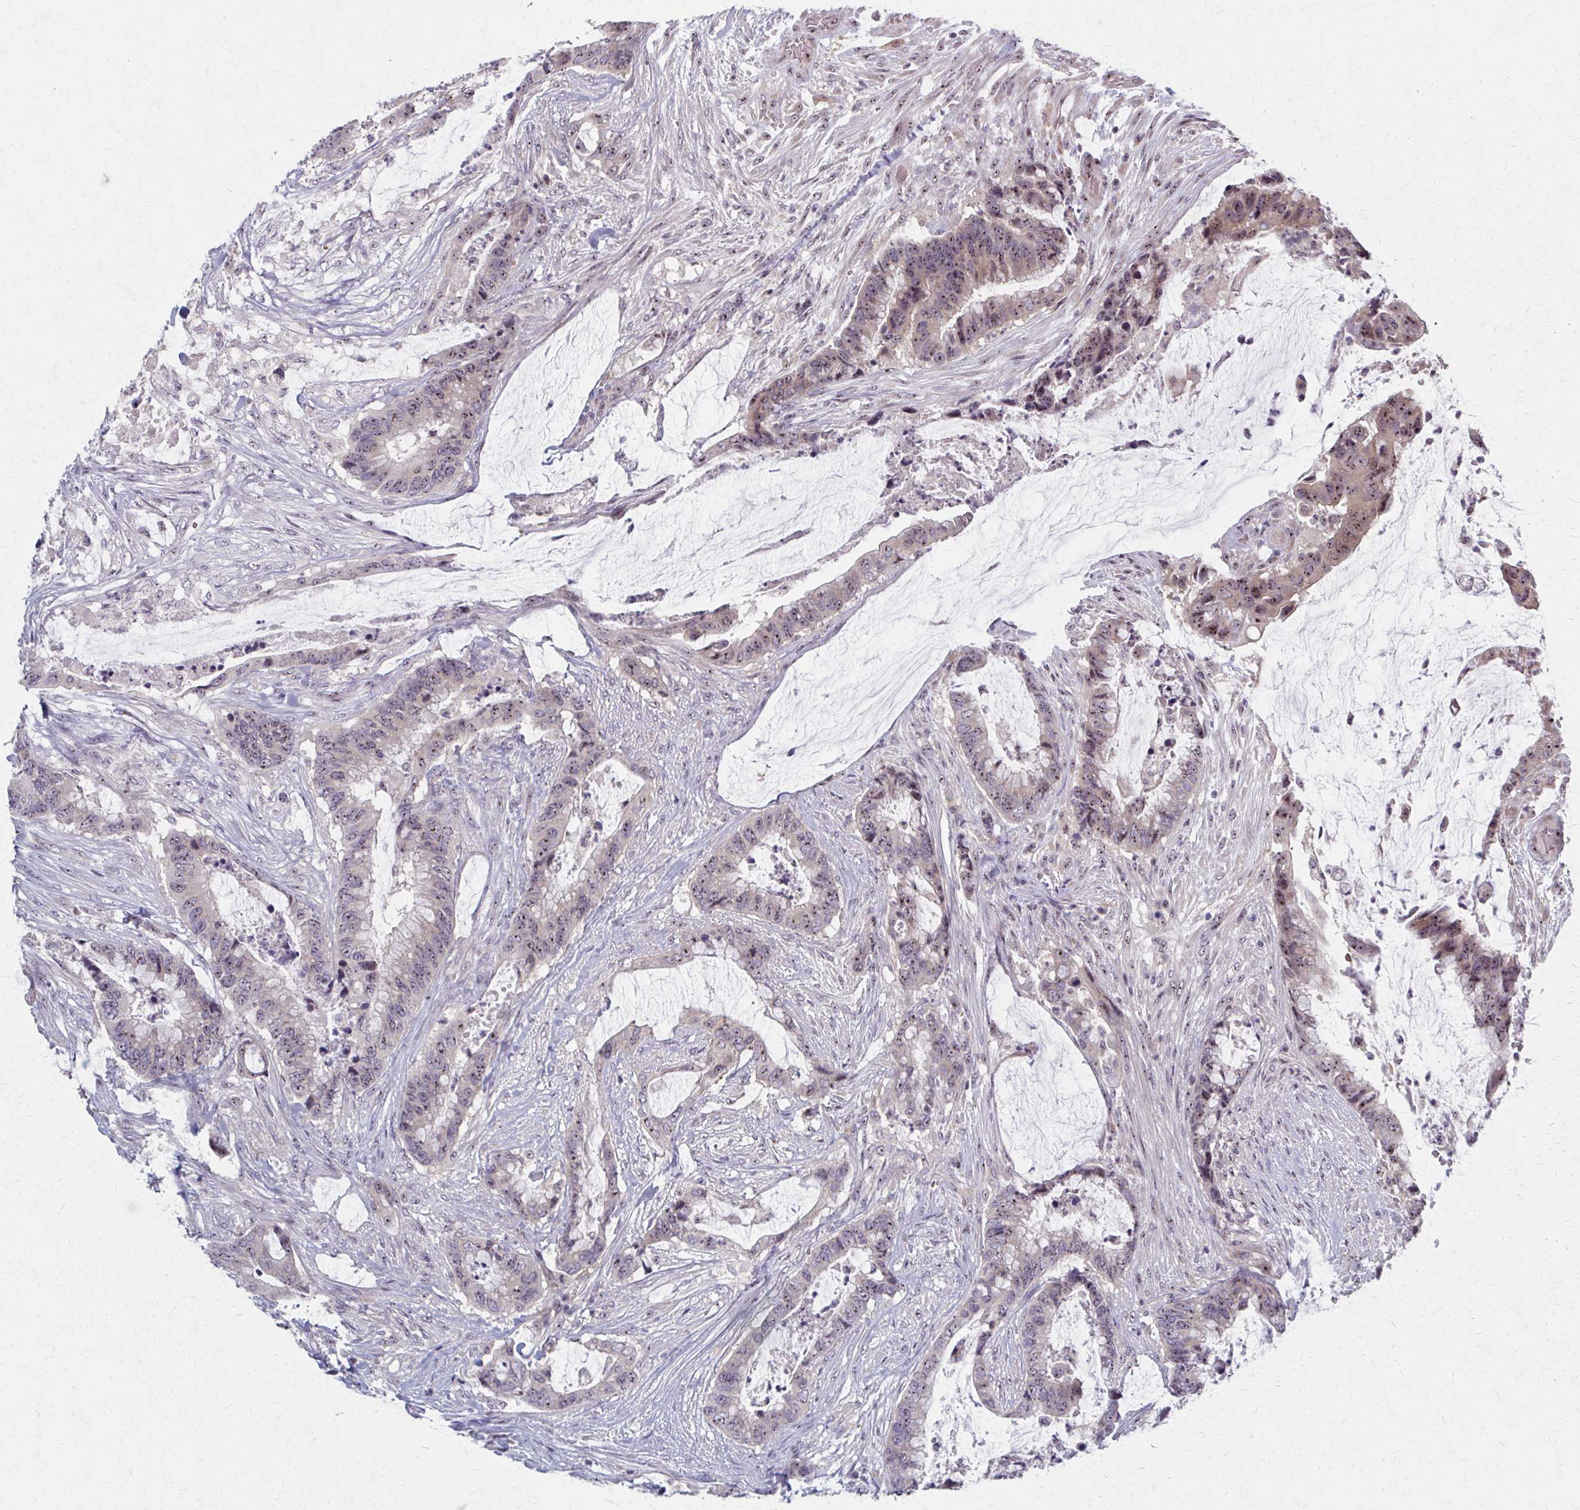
{"staining": {"intensity": "weak", "quantity": "<25%", "location": "cytoplasmic/membranous,nuclear"}, "tissue": "colorectal cancer", "cell_type": "Tumor cells", "image_type": "cancer", "snomed": [{"axis": "morphology", "description": "Adenocarcinoma, NOS"}, {"axis": "topography", "description": "Rectum"}], "caption": "This is a image of immunohistochemistry (IHC) staining of colorectal adenocarcinoma, which shows no positivity in tumor cells. (Stains: DAB (3,3'-diaminobenzidine) IHC with hematoxylin counter stain, Microscopy: brightfield microscopy at high magnification).", "gene": "NUDT16", "patient": {"sex": "female", "age": 59}}